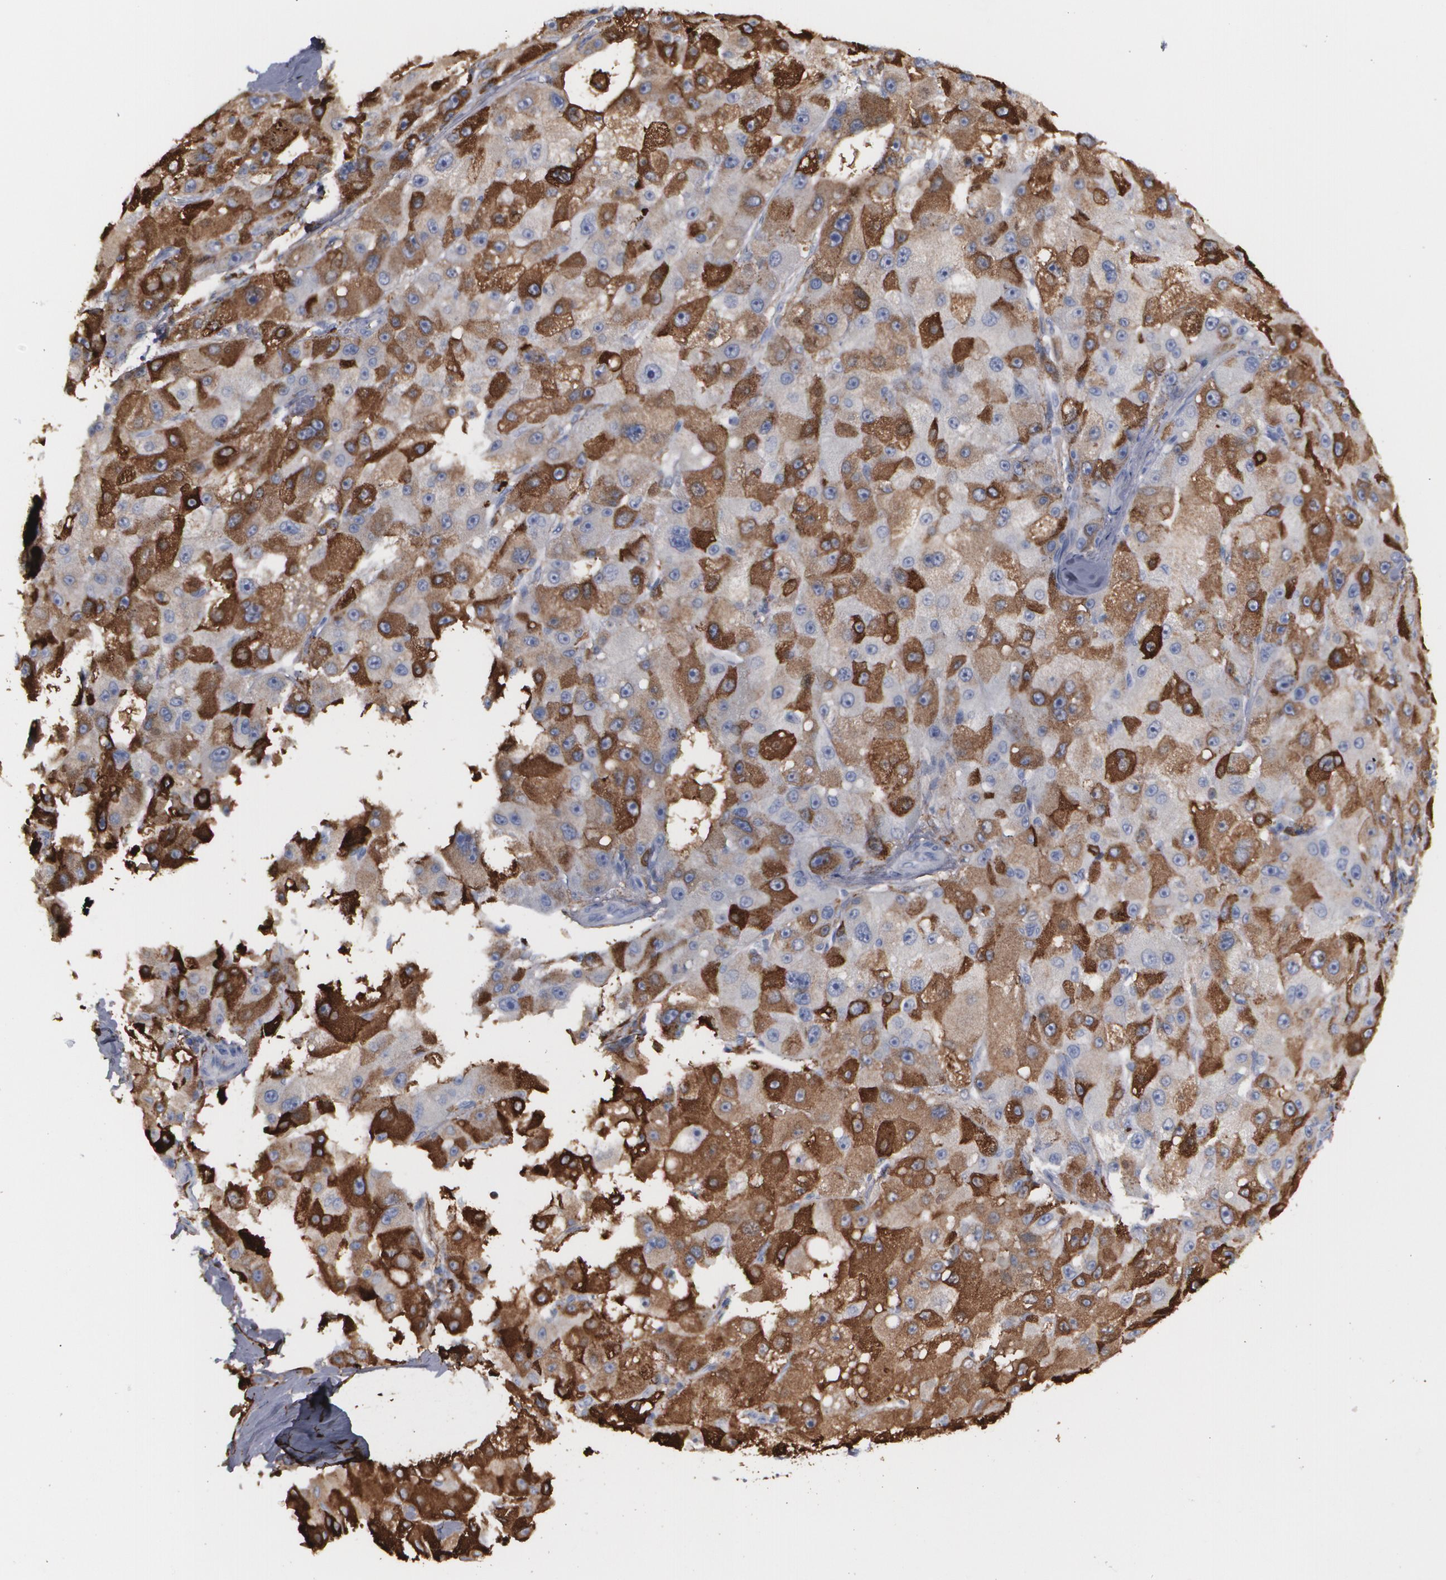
{"staining": {"intensity": "strong", "quantity": ">75%", "location": "cytoplasmic/membranous"}, "tissue": "liver cancer", "cell_type": "Tumor cells", "image_type": "cancer", "snomed": [{"axis": "morphology", "description": "Carcinoma, Hepatocellular, NOS"}, {"axis": "topography", "description": "Liver"}], "caption": "Human liver cancer (hepatocellular carcinoma) stained with a brown dye shows strong cytoplasmic/membranous positive positivity in about >75% of tumor cells.", "gene": "ODC1", "patient": {"sex": "male", "age": 80}}